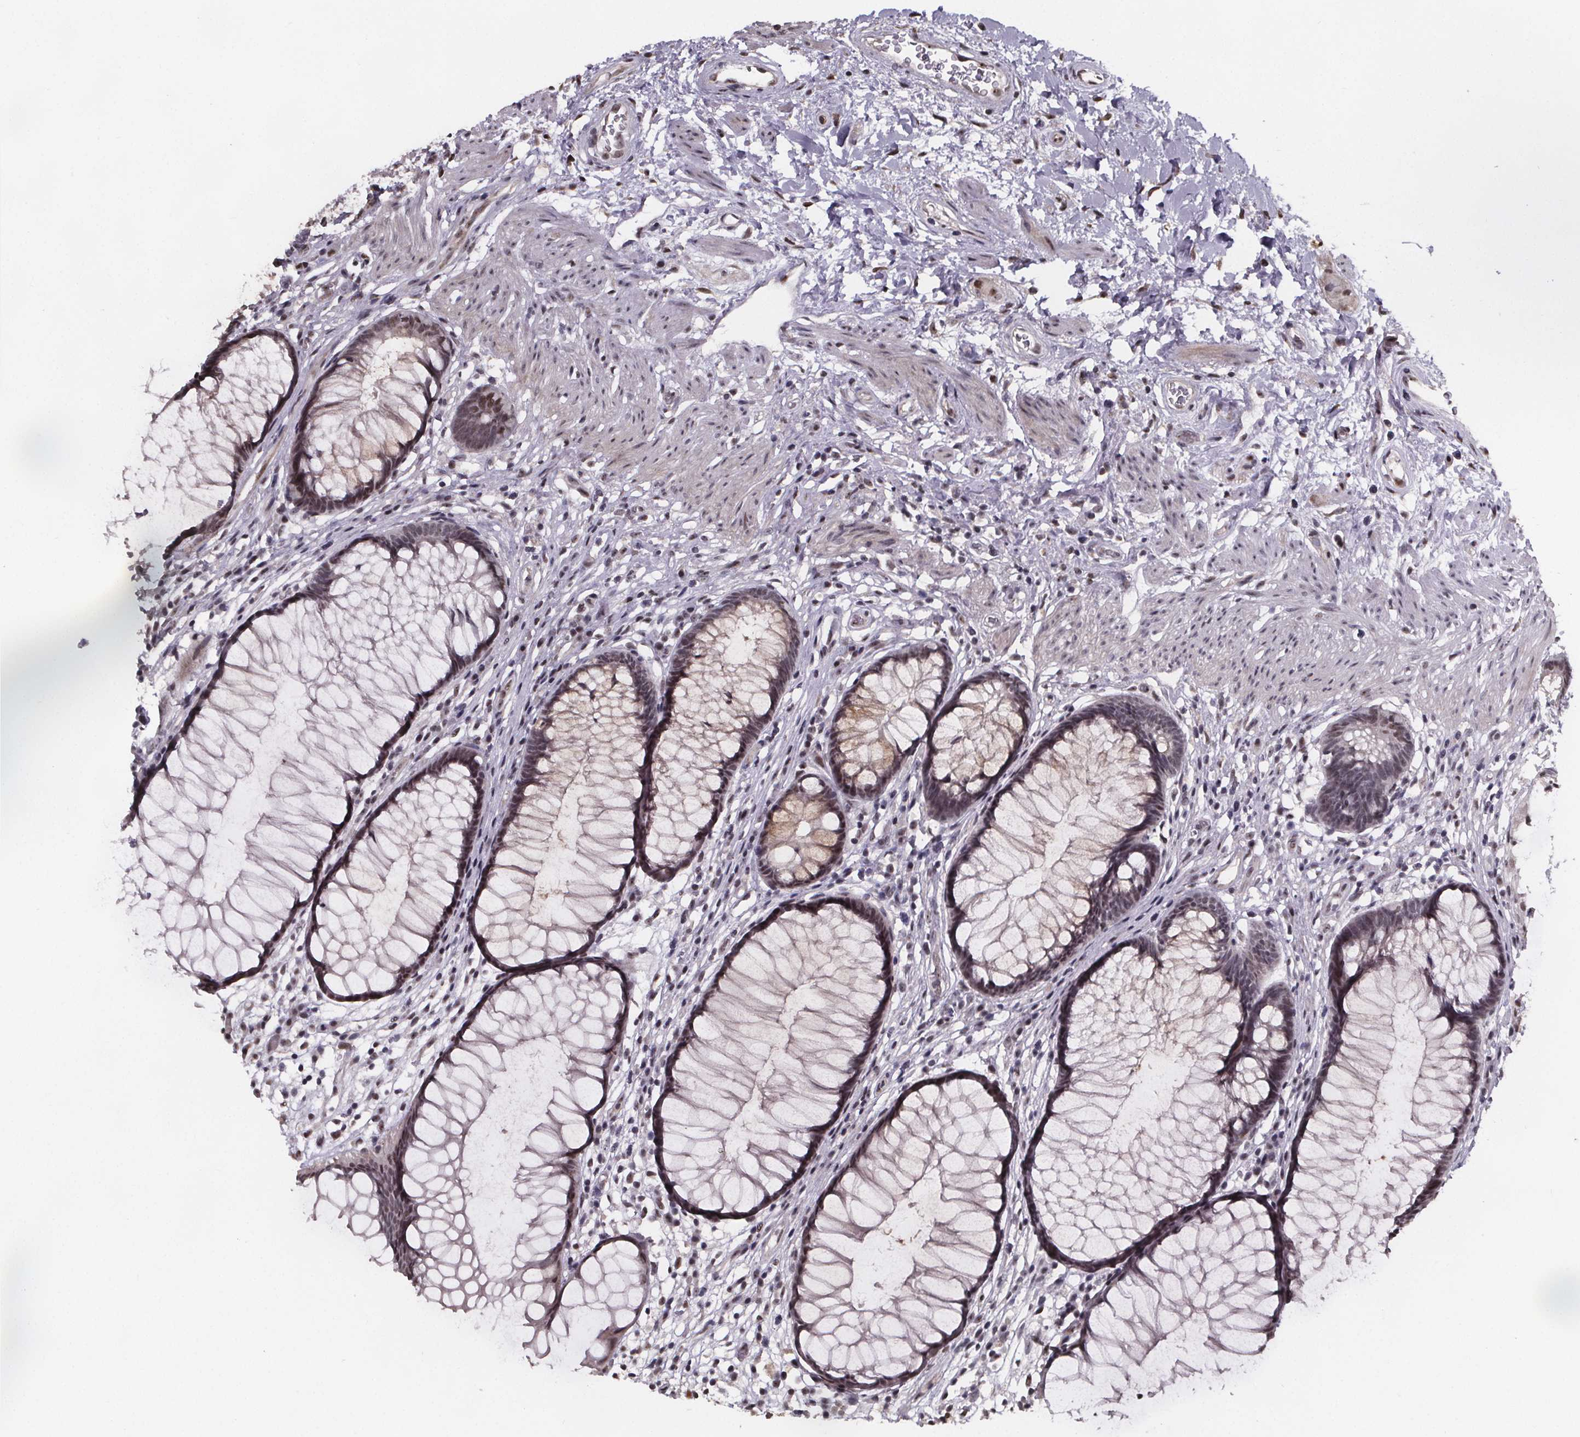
{"staining": {"intensity": "moderate", "quantity": ">75%", "location": "cytoplasmic/membranous,nuclear"}, "tissue": "rectum", "cell_type": "Glandular cells", "image_type": "normal", "snomed": [{"axis": "morphology", "description": "Normal tissue, NOS"}, {"axis": "topography", "description": "Smooth muscle"}, {"axis": "topography", "description": "Rectum"}], "caption": "The immunohistochemical stain shows moderate cytoplasmic/membranous,nuclear staining in glandular cells of benign rectum.", "gene": "U2SURP", "patient": {"sex": "male", "age": 53}}